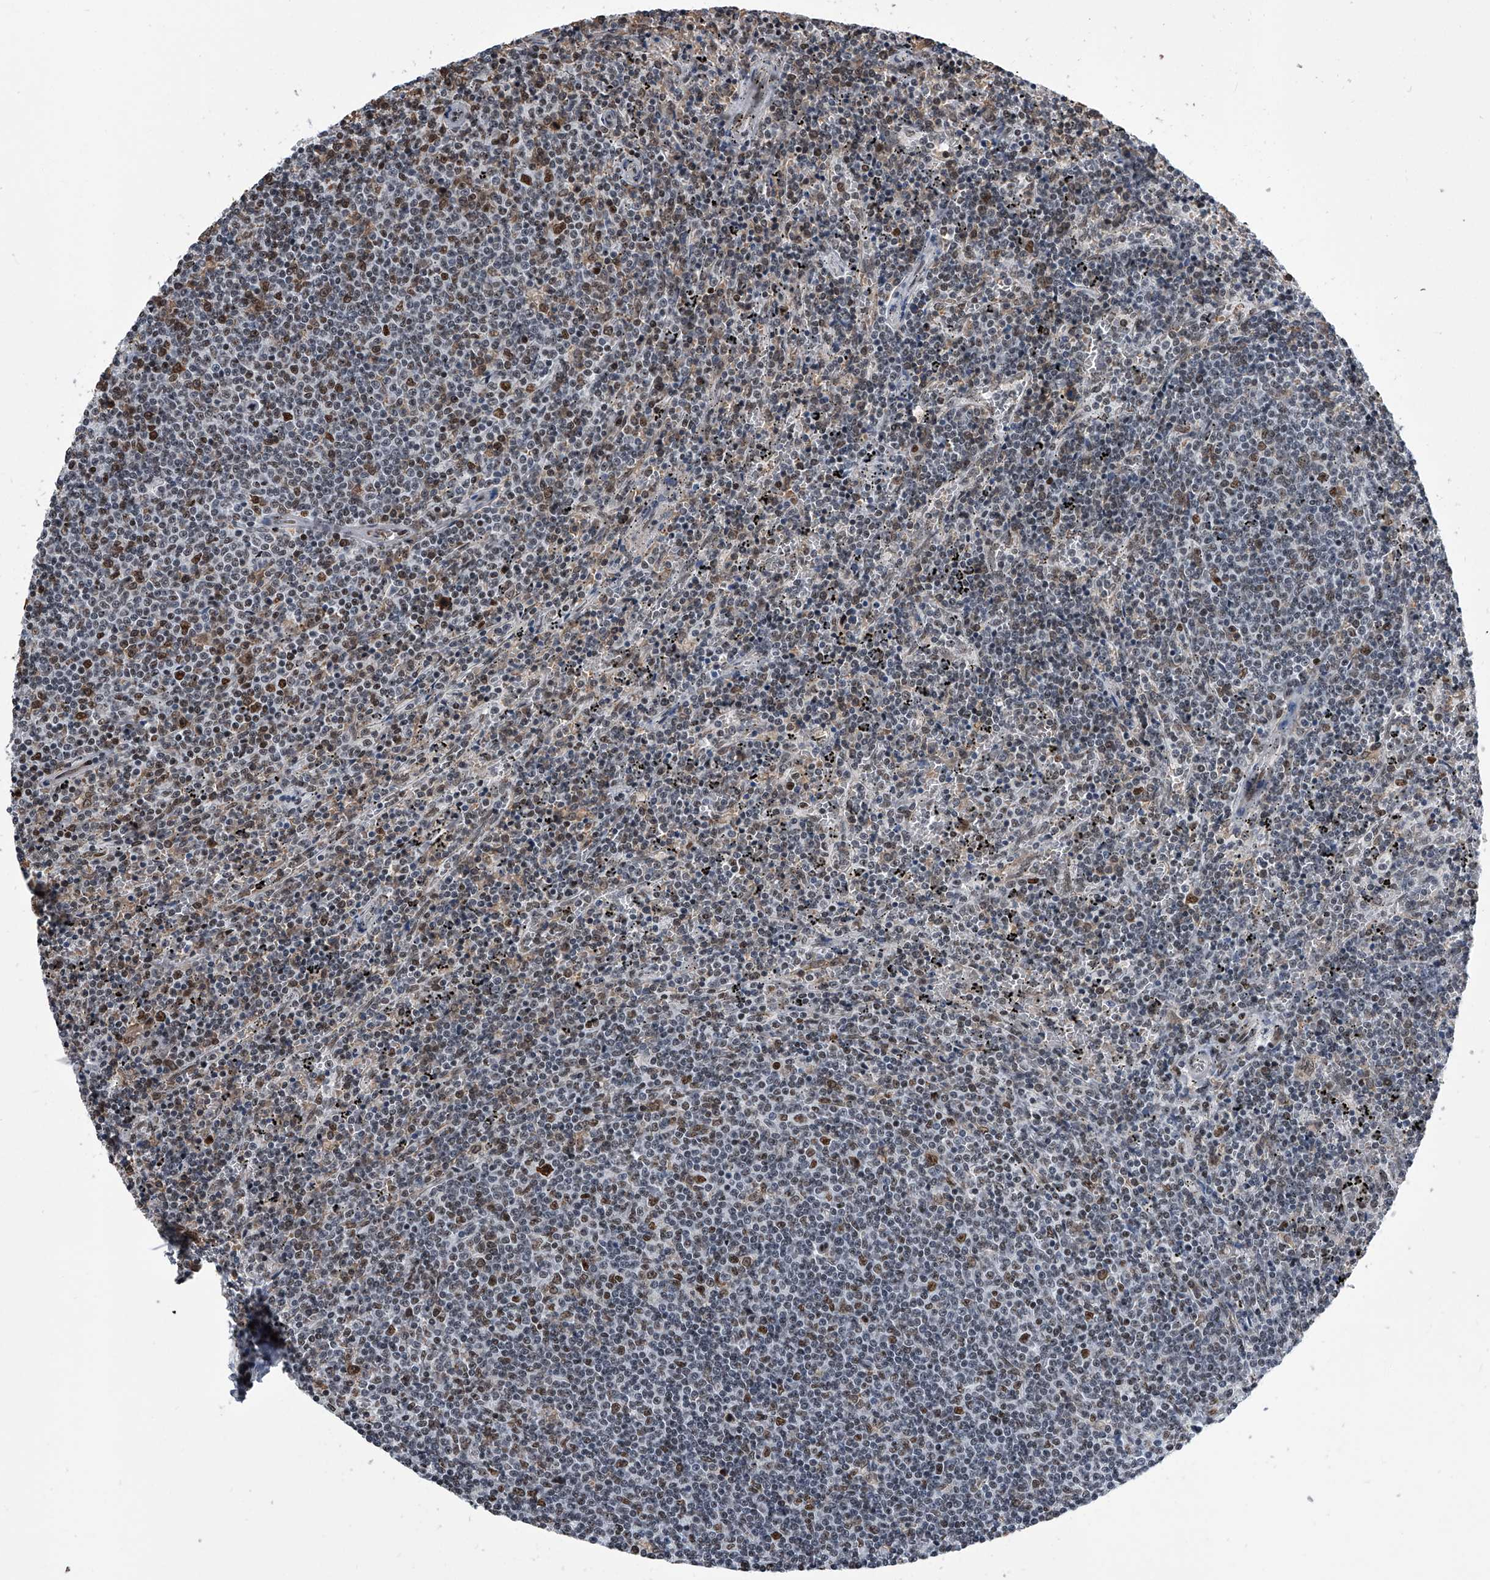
{"staining": {"intensity": "moderate", "quantity": "25%-75%", "location": "nuclear"}, "tissue": "lymphoma", "cell_type": "Tumor cells", "image_type": "cancer", "snomed": [{"axis": "morphology", "description": "Malignant lymphoma, non-Hodgkin's type, Low grade"}, {"axis": "topography", "description": "Spleen"}], "caption": "This image reveals IHC staining of lymphoma, with medium moderate nuclear expression in about 25%-75% of tumor cells.", "gene": "SIM2", "patient": {"sex": "female", "age": 50}}